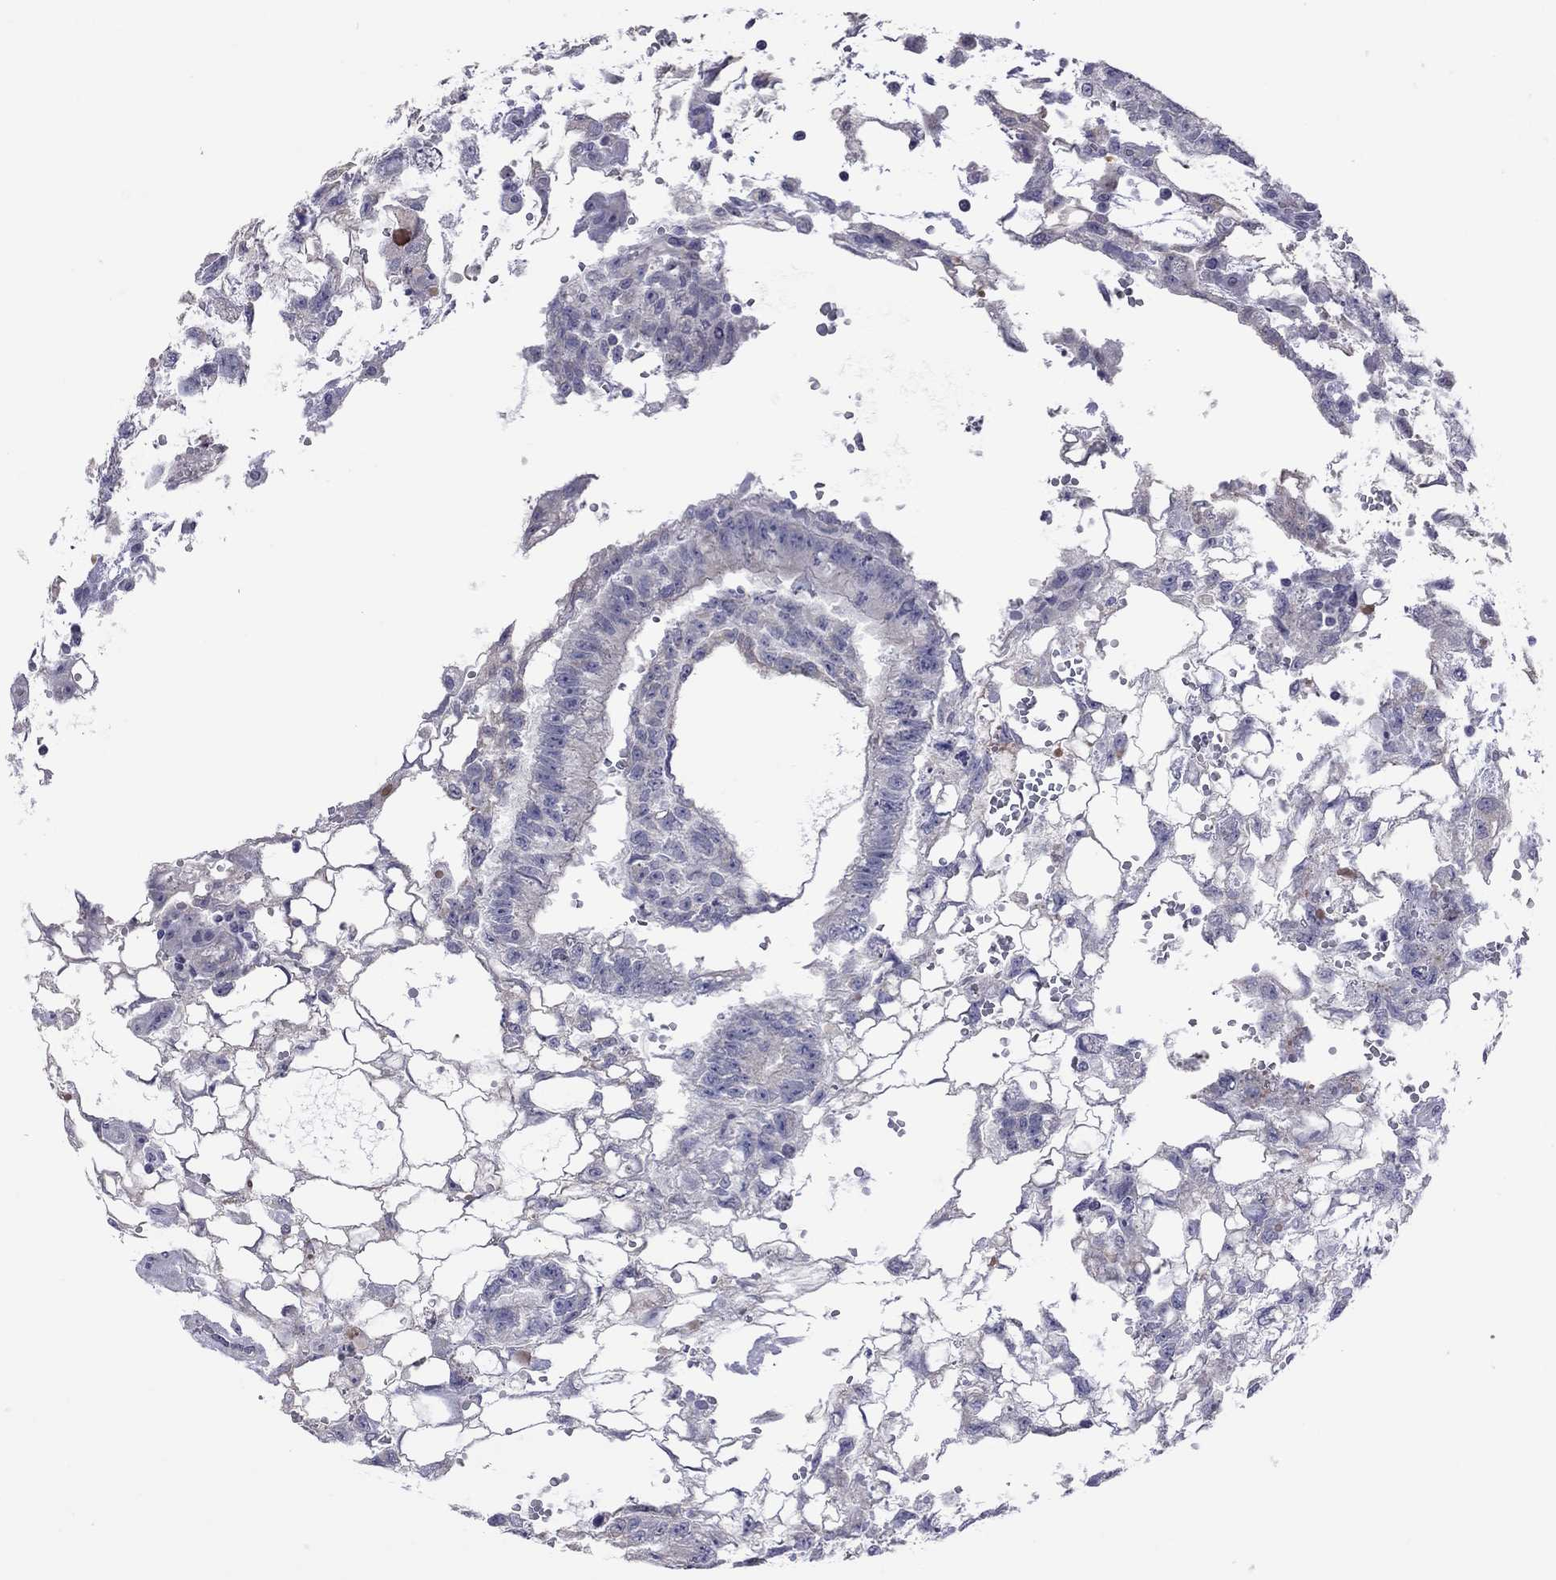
{"staining": {"intensity": "negative", "quantity": "none", "location": "none"}, "tissue": "testis cancer", "cell_type": "Tumor cells", "image_type": "cancer", "snomed": [{"axis": "morphology", "description": "Carcinoma, Embryonal, NOS"}, {"axis": "topography", "description": "Testis"}], "caption": "Tumor cells are negative for brown protein staining in testis cancer.", "gene": "HYLS1", "patient": {"sex": "male", "age": 32}}